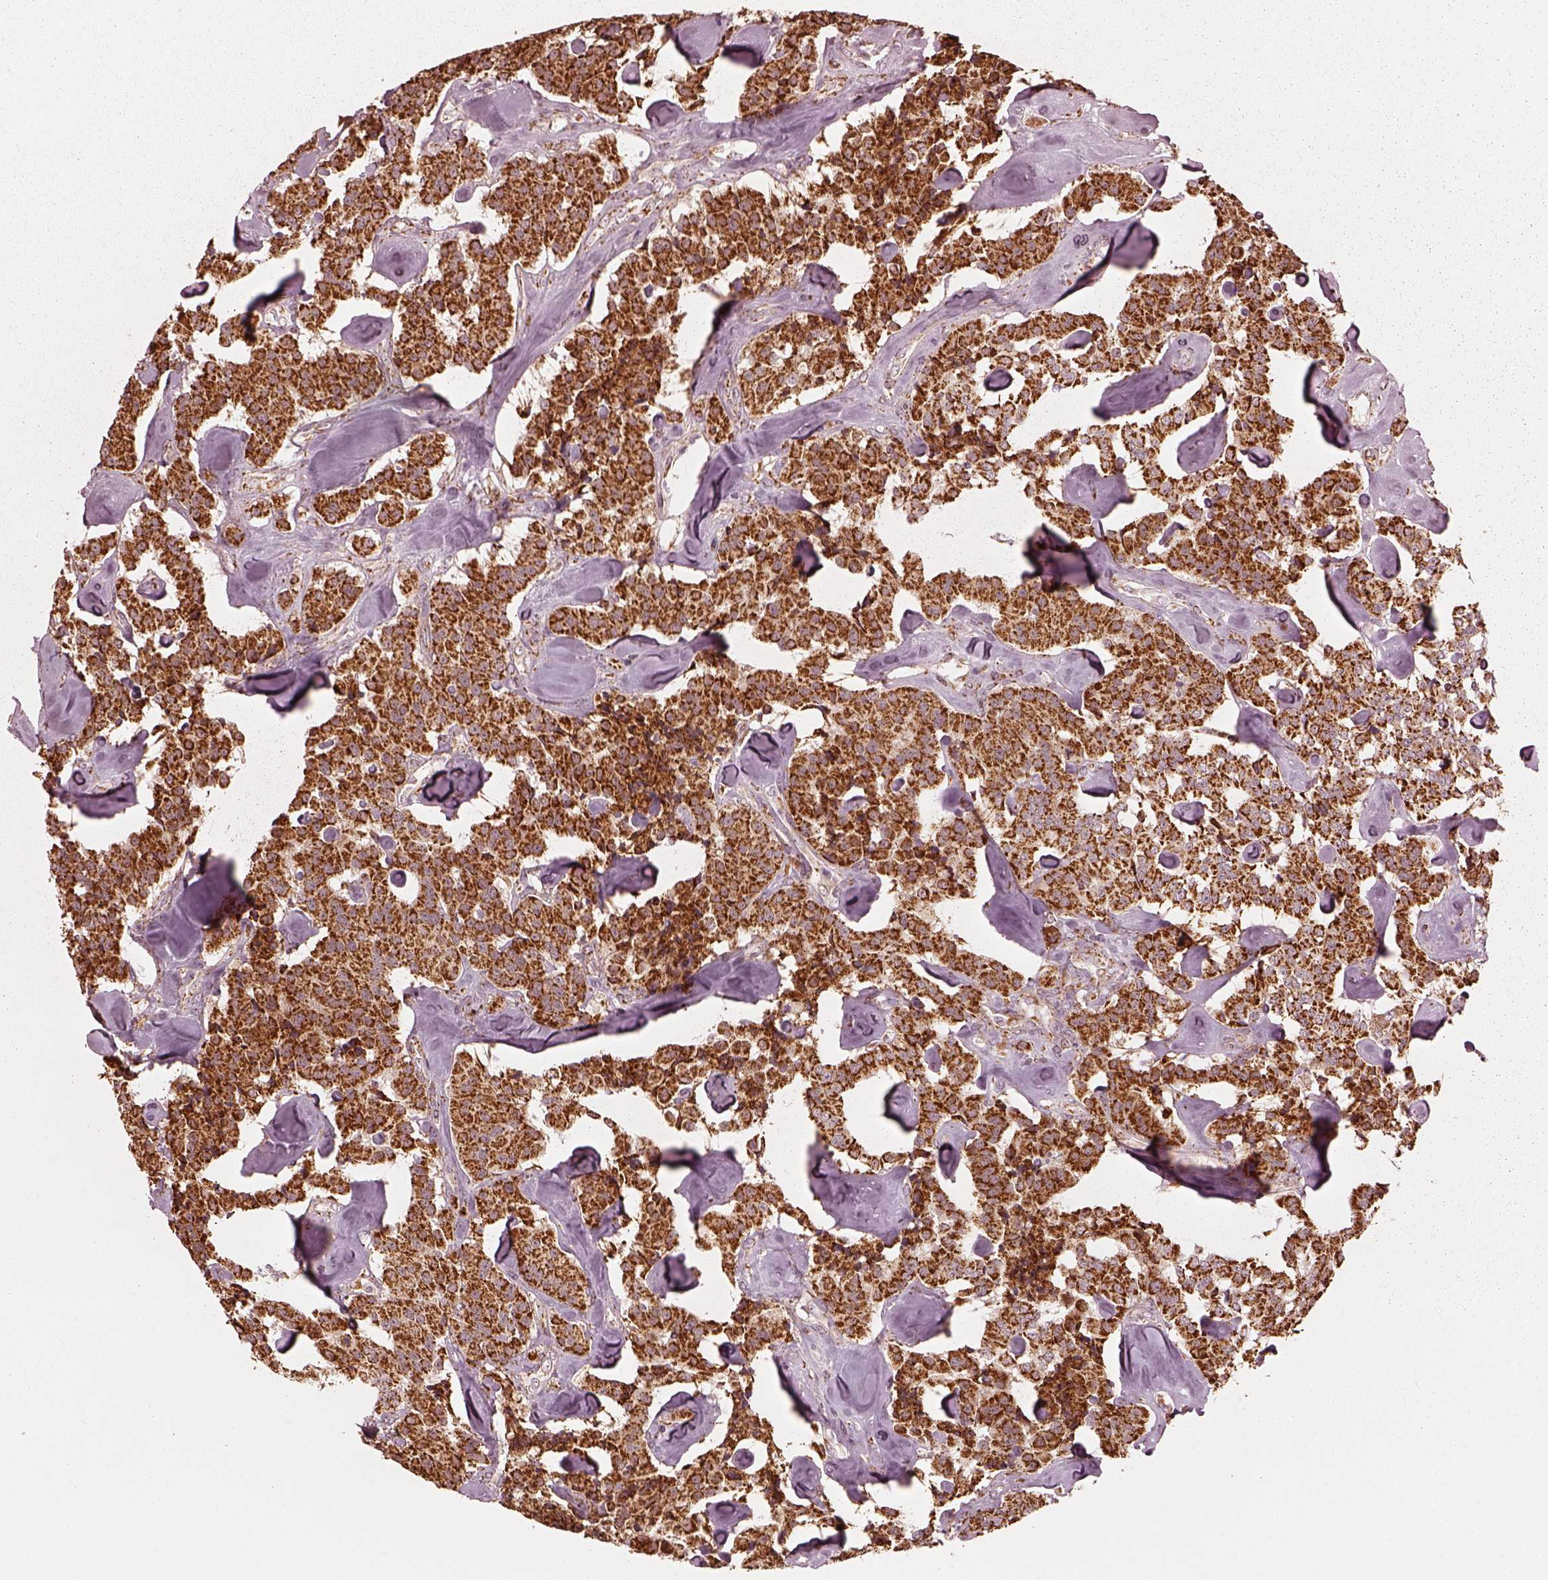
{"staining": {"intensity": "strong", "quantity": ">75%", "location": "cytoplasmic/membranous"}, "tissue": "carcinoid", "cell_type": "Tumor cells", "image_type": "cancer", "snomed": [{"axis": "morphology", "description": "Carcinoid, malignant, NOS"}, {"axis": "topography", "description": "Pancreas"}], "caption": "Malignant carcinoid stained with a brown dye displays strong cytoplasmic/membranous positive expression in about >75% of tumor cells.", "gene": "NDUFB10", "patient": {"sex": "male", "age": 41}}